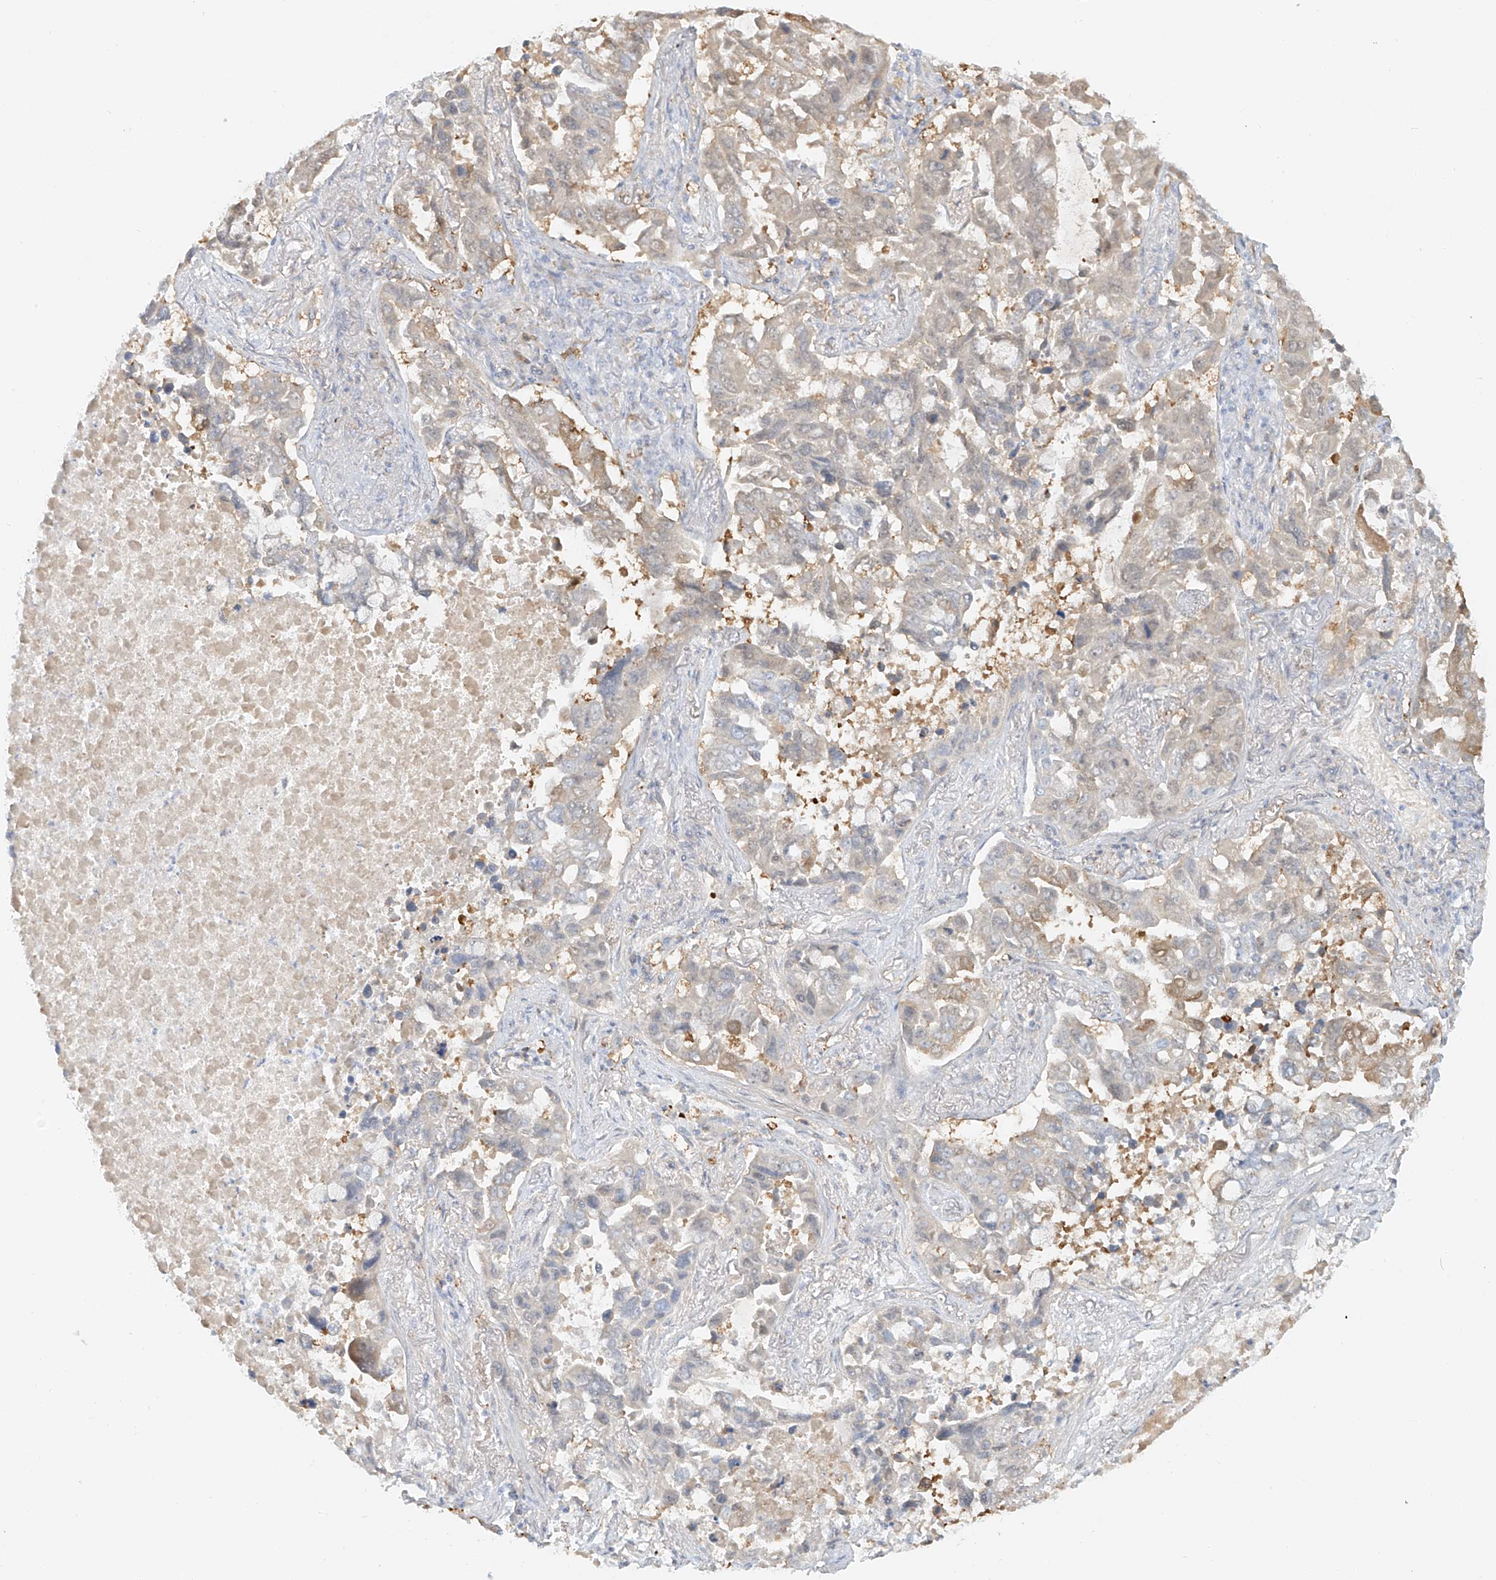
{"staining": {"intensity": "weak", "quantity": "<25%", "location": "cytoplasmic/membranous"}, "tissue": "lung cancer", "cell_type": "Tumor cells", "image_type": "cancer", "snomed": [{"axis": "morphology", "description": "Adenocarcinoma, NOS"}, {"axis": "topography", "description": "Lung"}], "caption": "An immunohistochemistry (IHC) micrograph of adenocarcinoma (lung) is shown. There is no staining in tumor cells of adenocarcinoma (lung).", "gene": "UPK1B", "patient": {"sex": "male", "age": 64}}